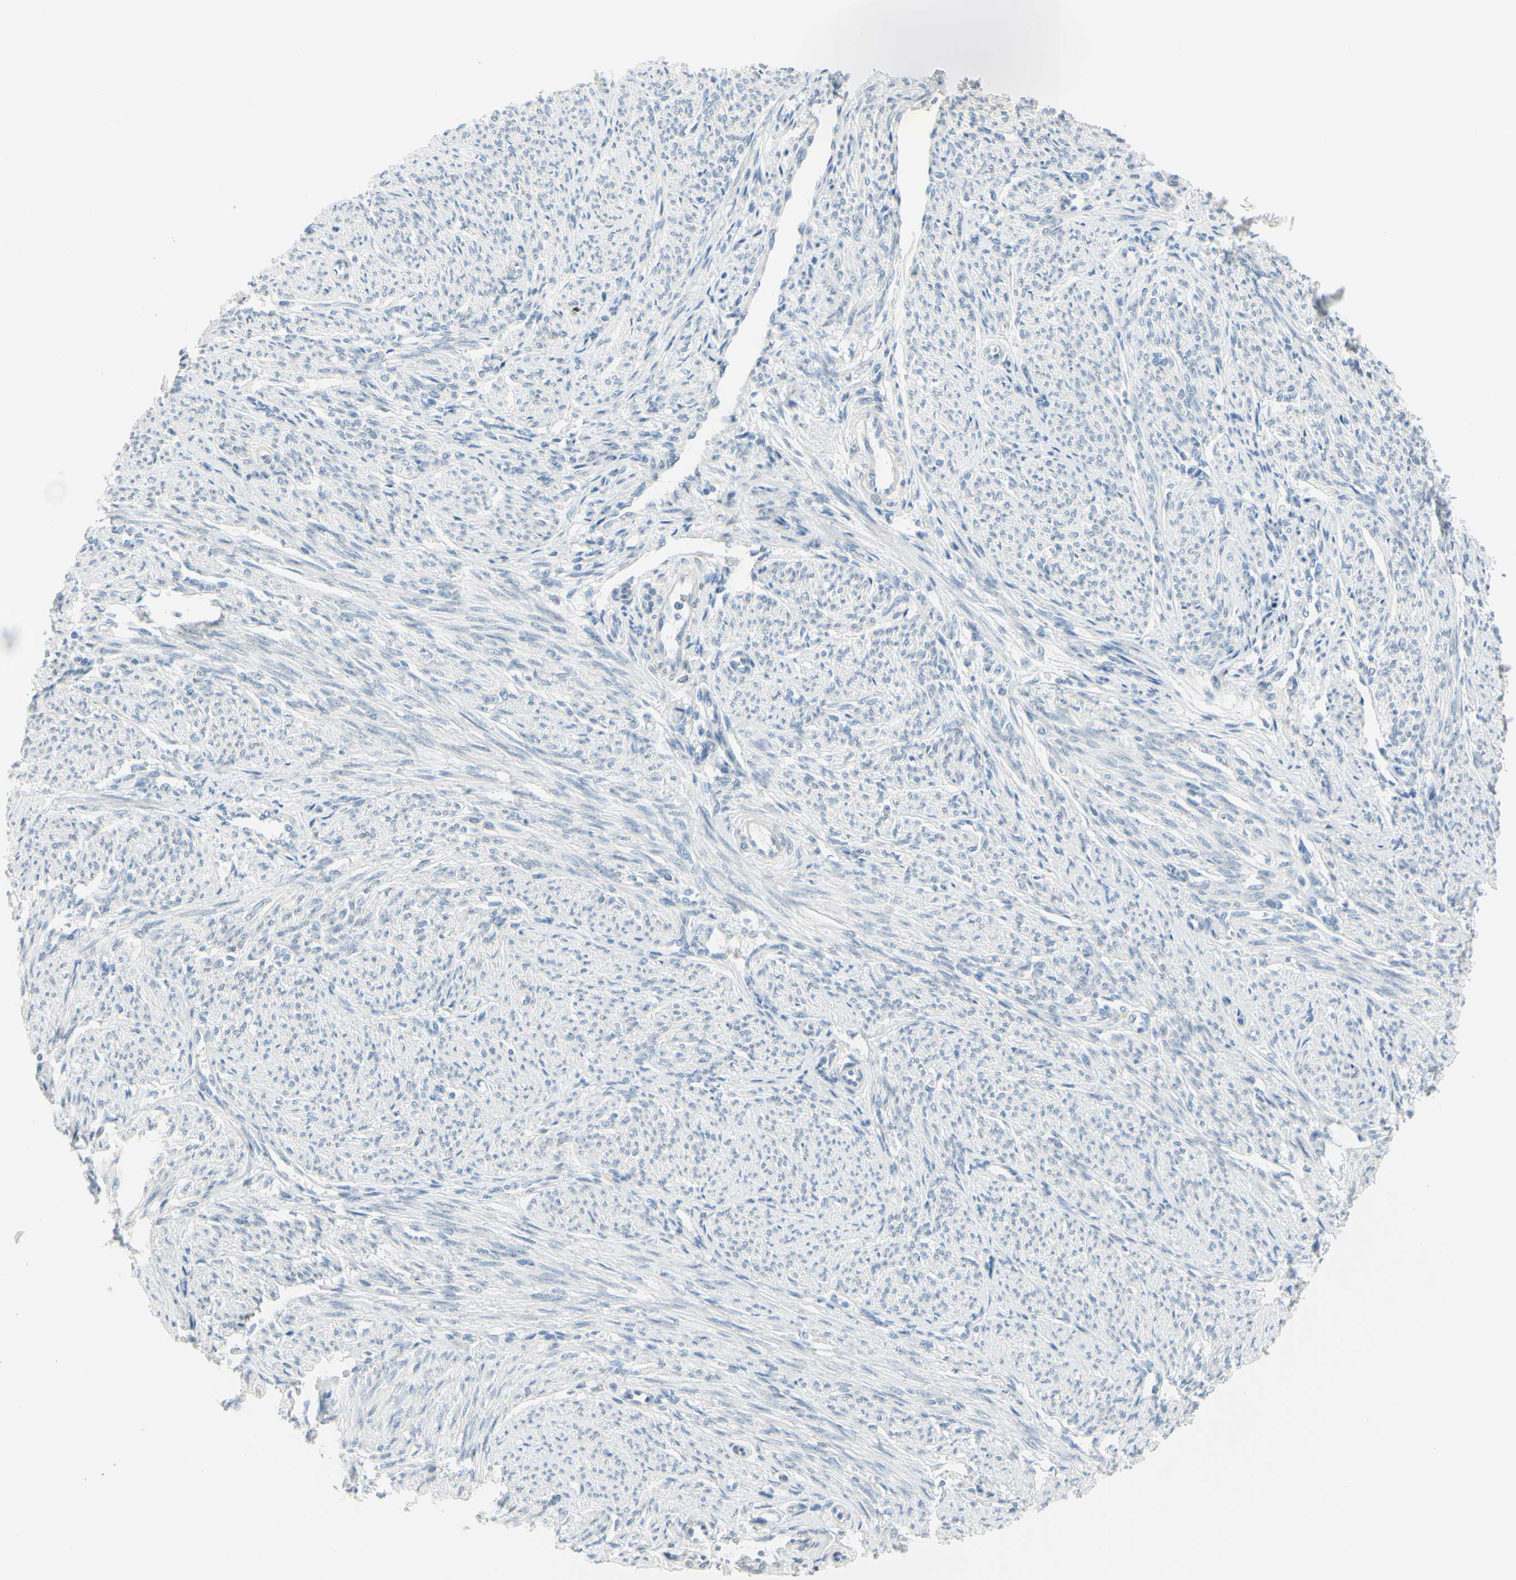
{"staining": {"intensity": "negative", "quantity": "none", "location": "none"}, "tissue": "smooth muscle", "cell_type": "Smooth muscle cells", "image_type": "normal", "snomed": [{"axis": "morphology", "description": "Normal tissue, NOS"}, {"axis": "topography", "description": "Smooth muscle"}], "caption": "Immunohistochemical staining of normal human smooth muscle displays no significant staining in smooth muscle cells. (IHC, brightfield microscopy, high magnification).", "gene": "DCT", "patient": {"sex": "female", "age": 65}}